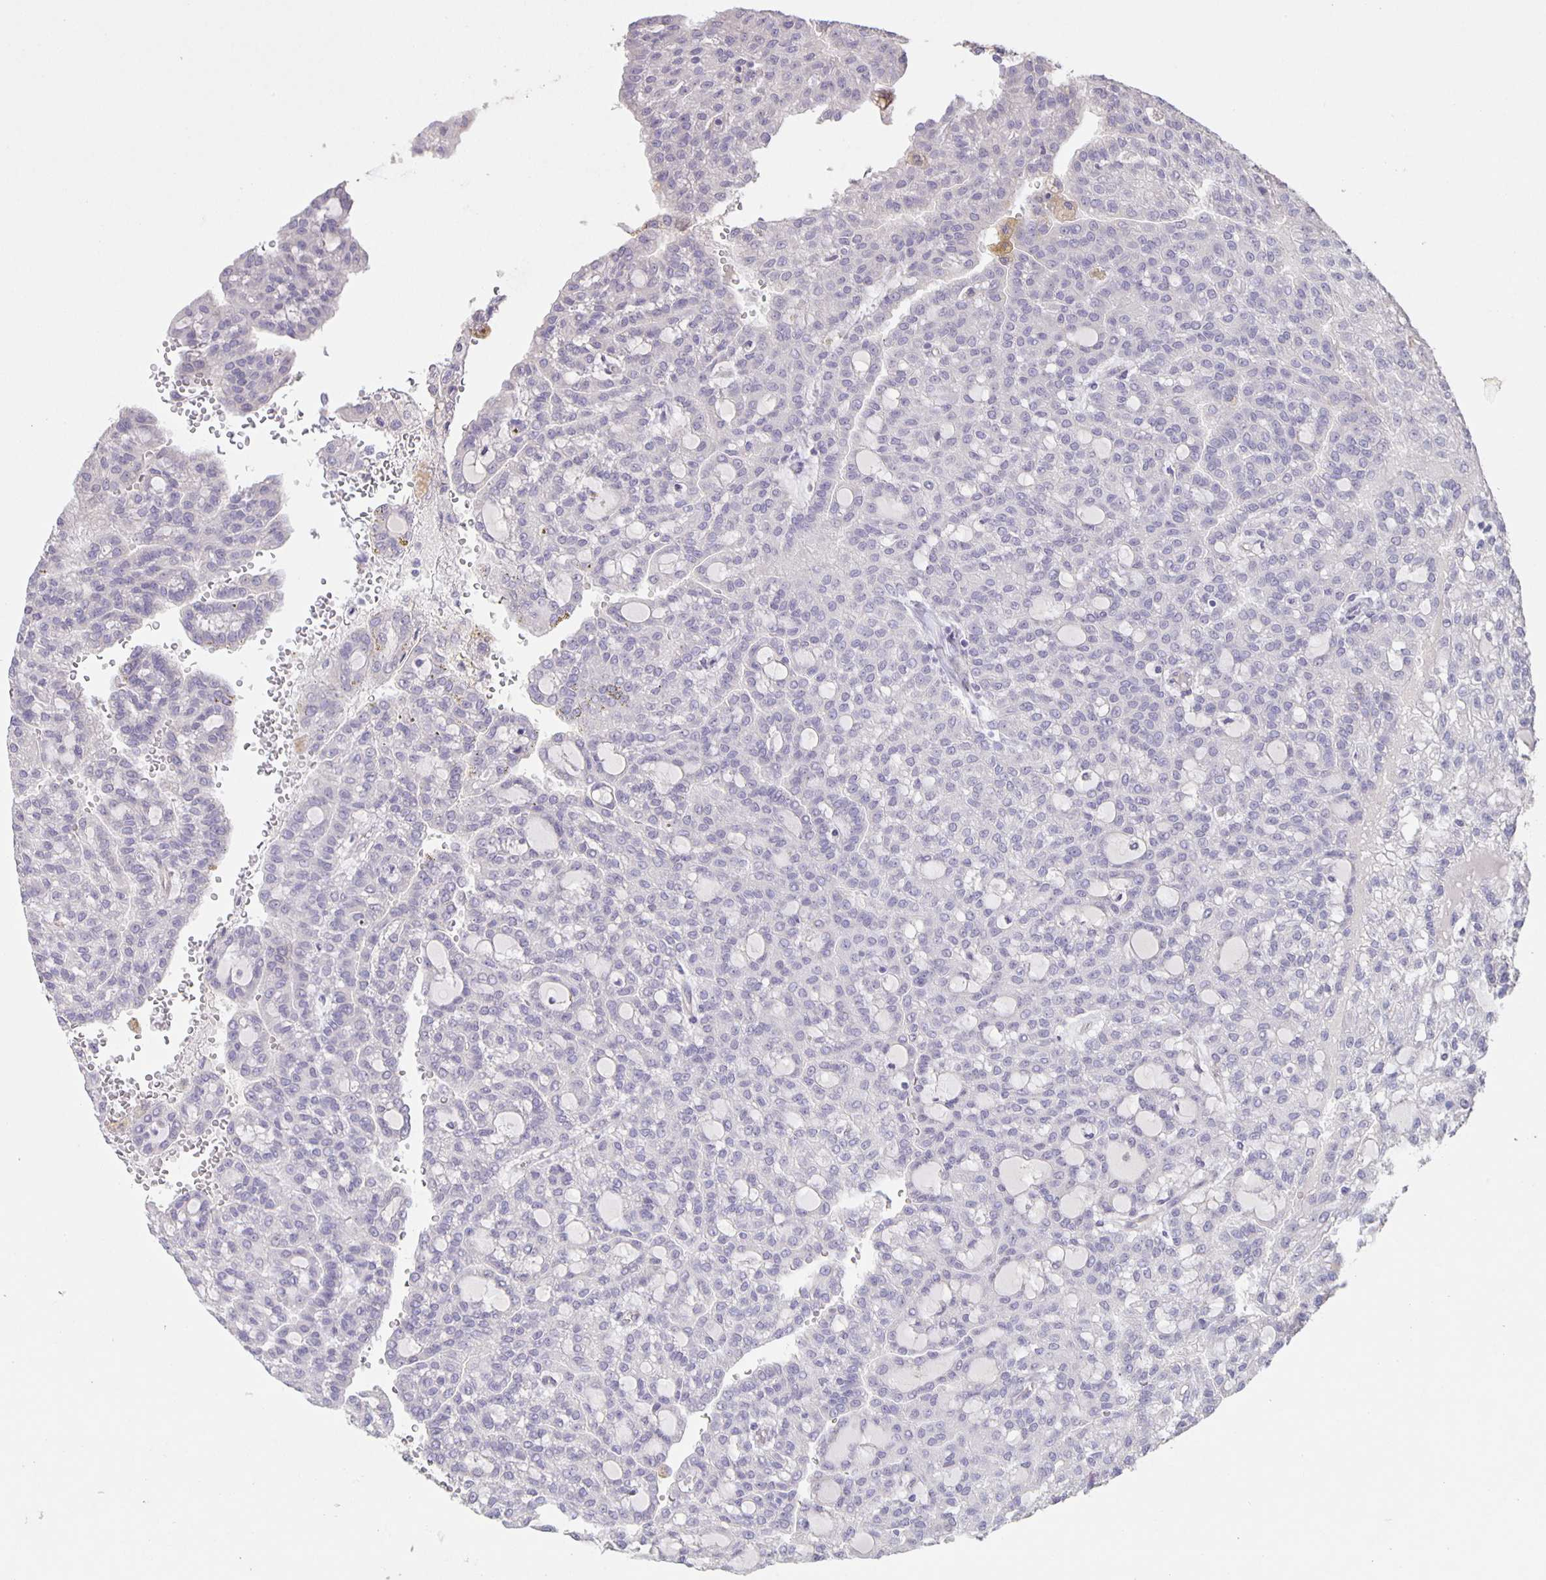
{"staining": {"intensity": "negative", "quantity": "none", "location": "none"}, "tissue": "renal cancer", "cell_type": "Tumor cells", "image_type": "cancer", "snomed": [{"axis": "morphology", "description": "Adenocarcinoma, NOS"}, {"axis": "topography", "description": "Kidney"}], "caption": "IHC image of neoplastic tissue: adenocarcinoma (renal) stained with DAB (3,3'-diaminobenzidine) exhibits no significant protein staining in tumor cells. The staining is performed using DAB brown chromogen with nuclei counter-stained in using hematoxylin.", "gene": "SRCIN1", "patient": {"sex": "male", "age": 63}}